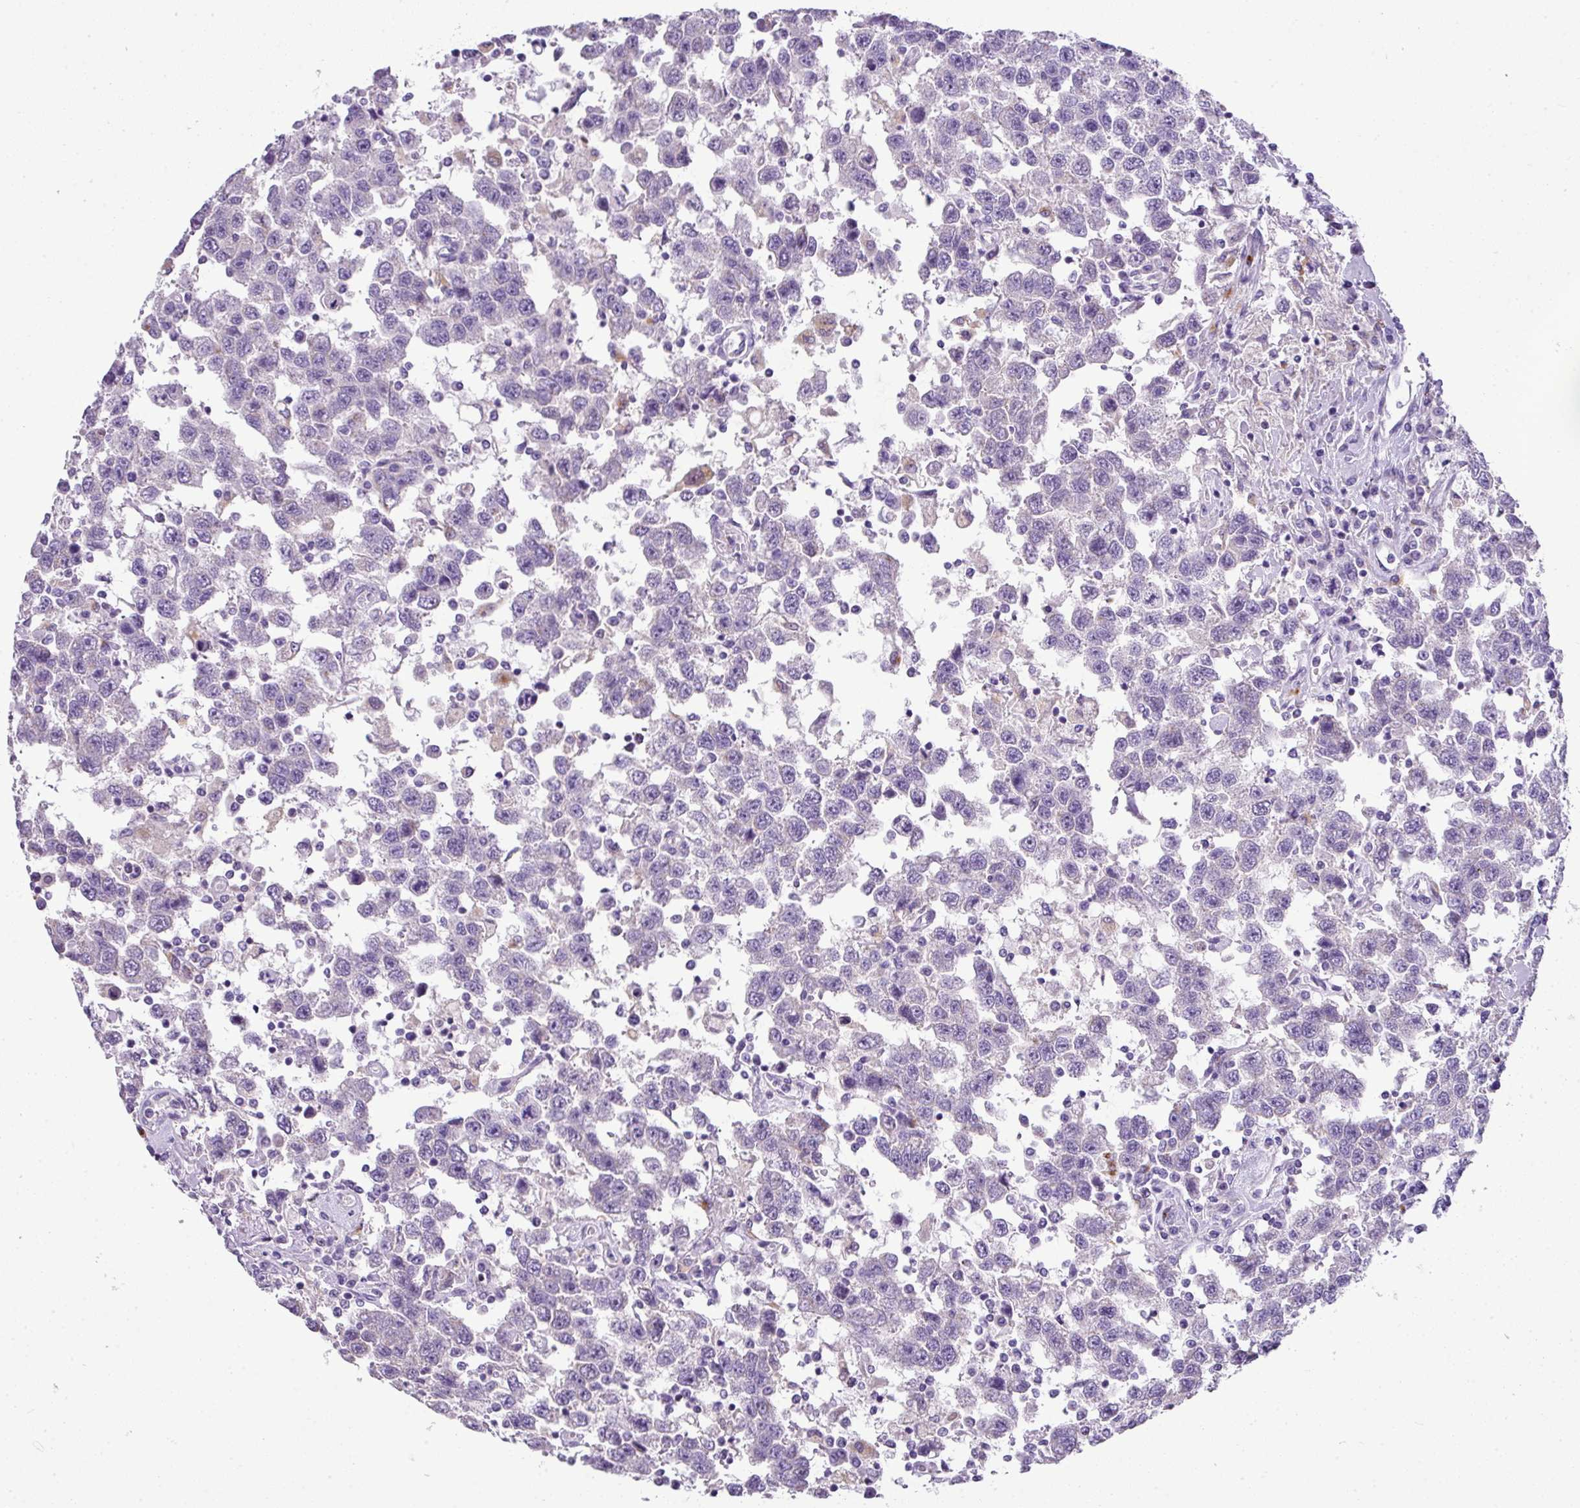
{"staining": {"intensity": "negative", "quantity": "none", "location": "none"}, "tissue": "testis cancer", "cell_type": "Tumor cells", "image_type": "cancer", "snomed": [{"axis": "morphology", "description": "Seminoma, NOS"}, {"axis": "topography", "description": "Testis"}], "caption": "Immunohistochemistry (IHC) of testis cancer reveals no positivity in tumor cells. (DAB immunohistochemistry (IHC) visualized using brightfield microscopy, high magnification).", "gene": "ZNF568", "patient": {"sex": "male", "age": 41}}